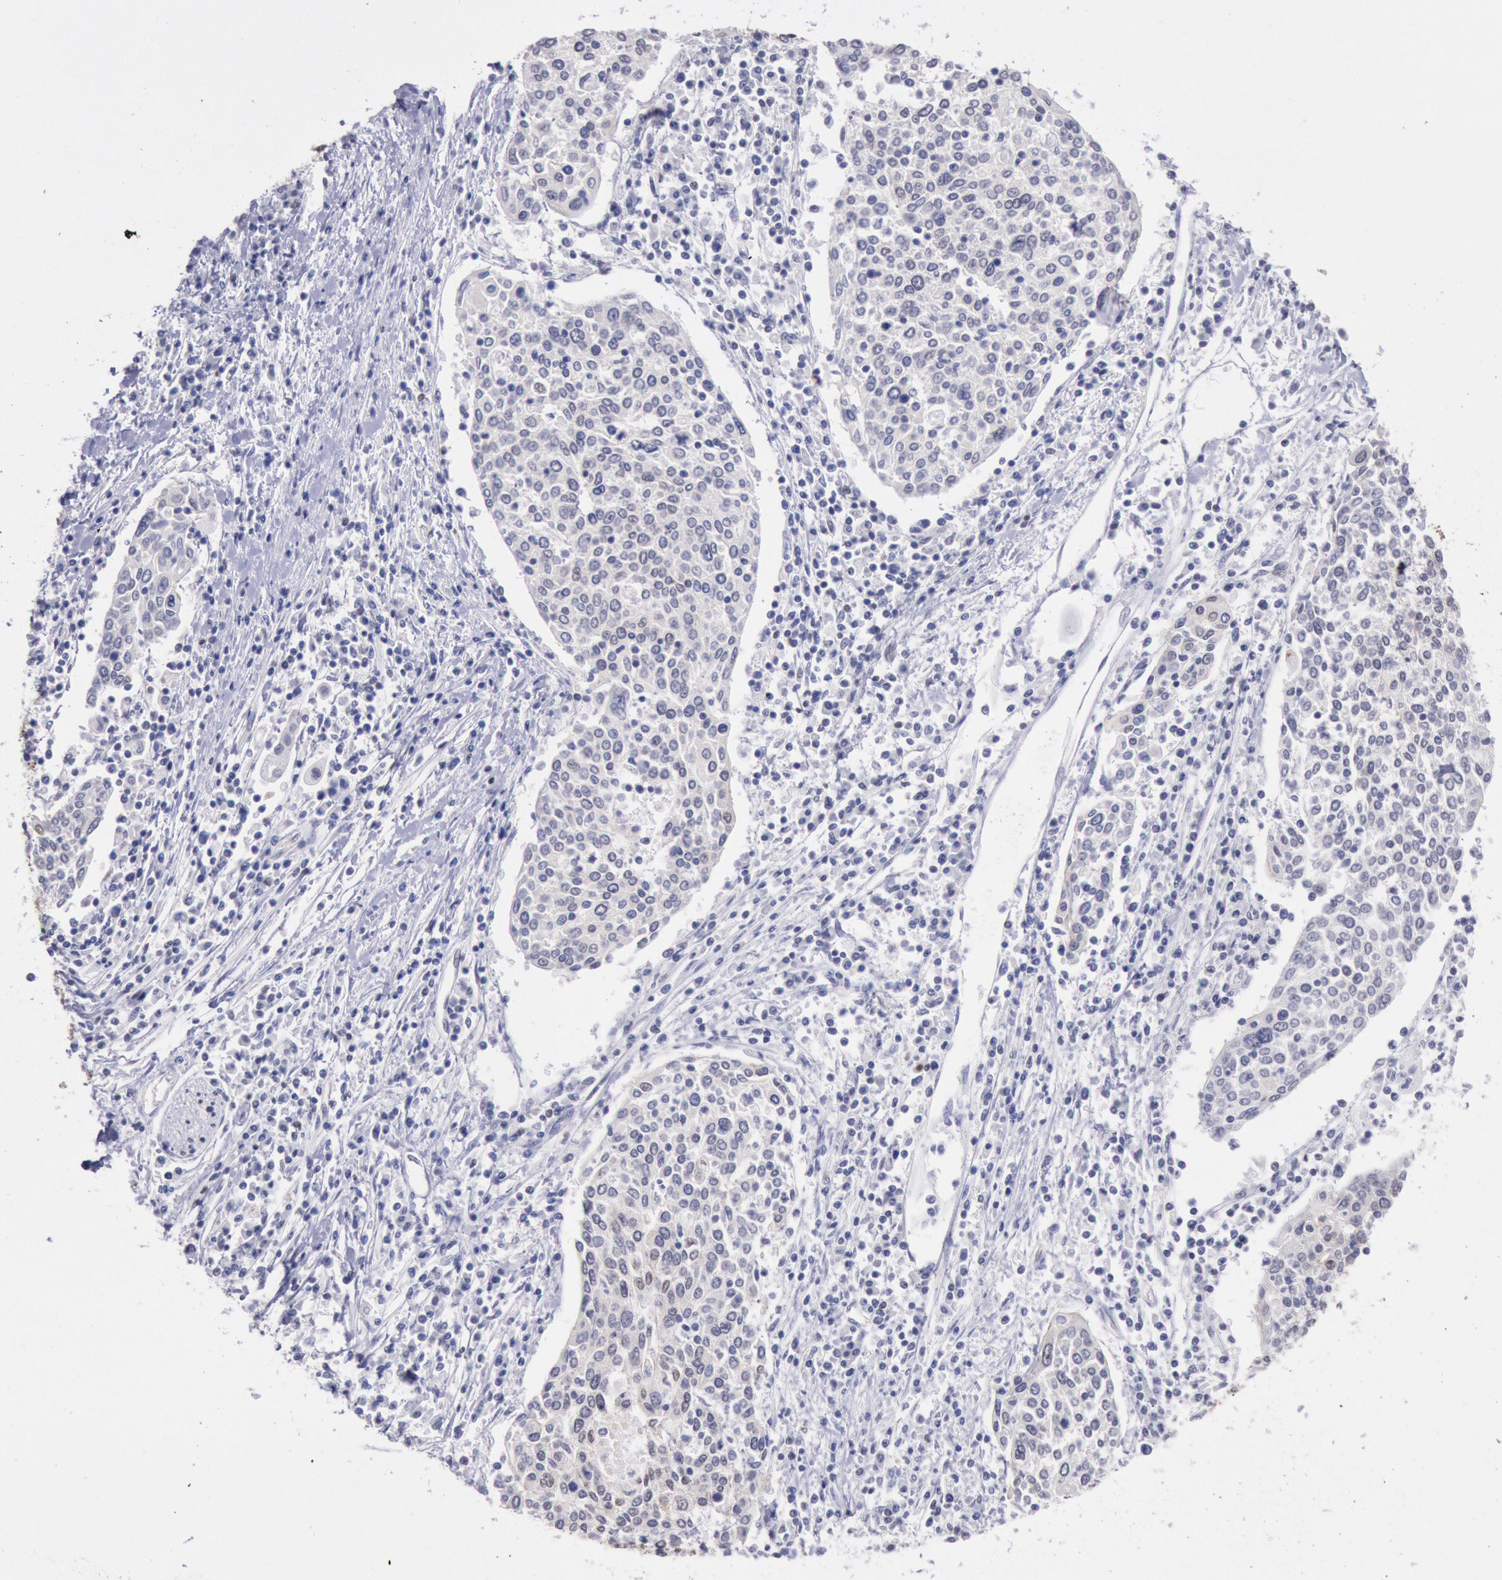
{"staining": {"intensity": "negative", "quantity": "none", "location": "none"}, "tissue": "cervical cancer", "cell_type": "Tumor cells", "image_type": "cancer", "snomed": [{"axis": "morphology", "description": "Squamous cell carcinoma, NOS"}, {"axis": "topography", "description": "Cervix"}], "caption": "The immunohistochemistry (IHC) histopathology image has no significant positivity in tumor cells of cervical cancer tissue.", "gene": "RPS6KA5", "patient": {"sex": "female", "age": 40}}